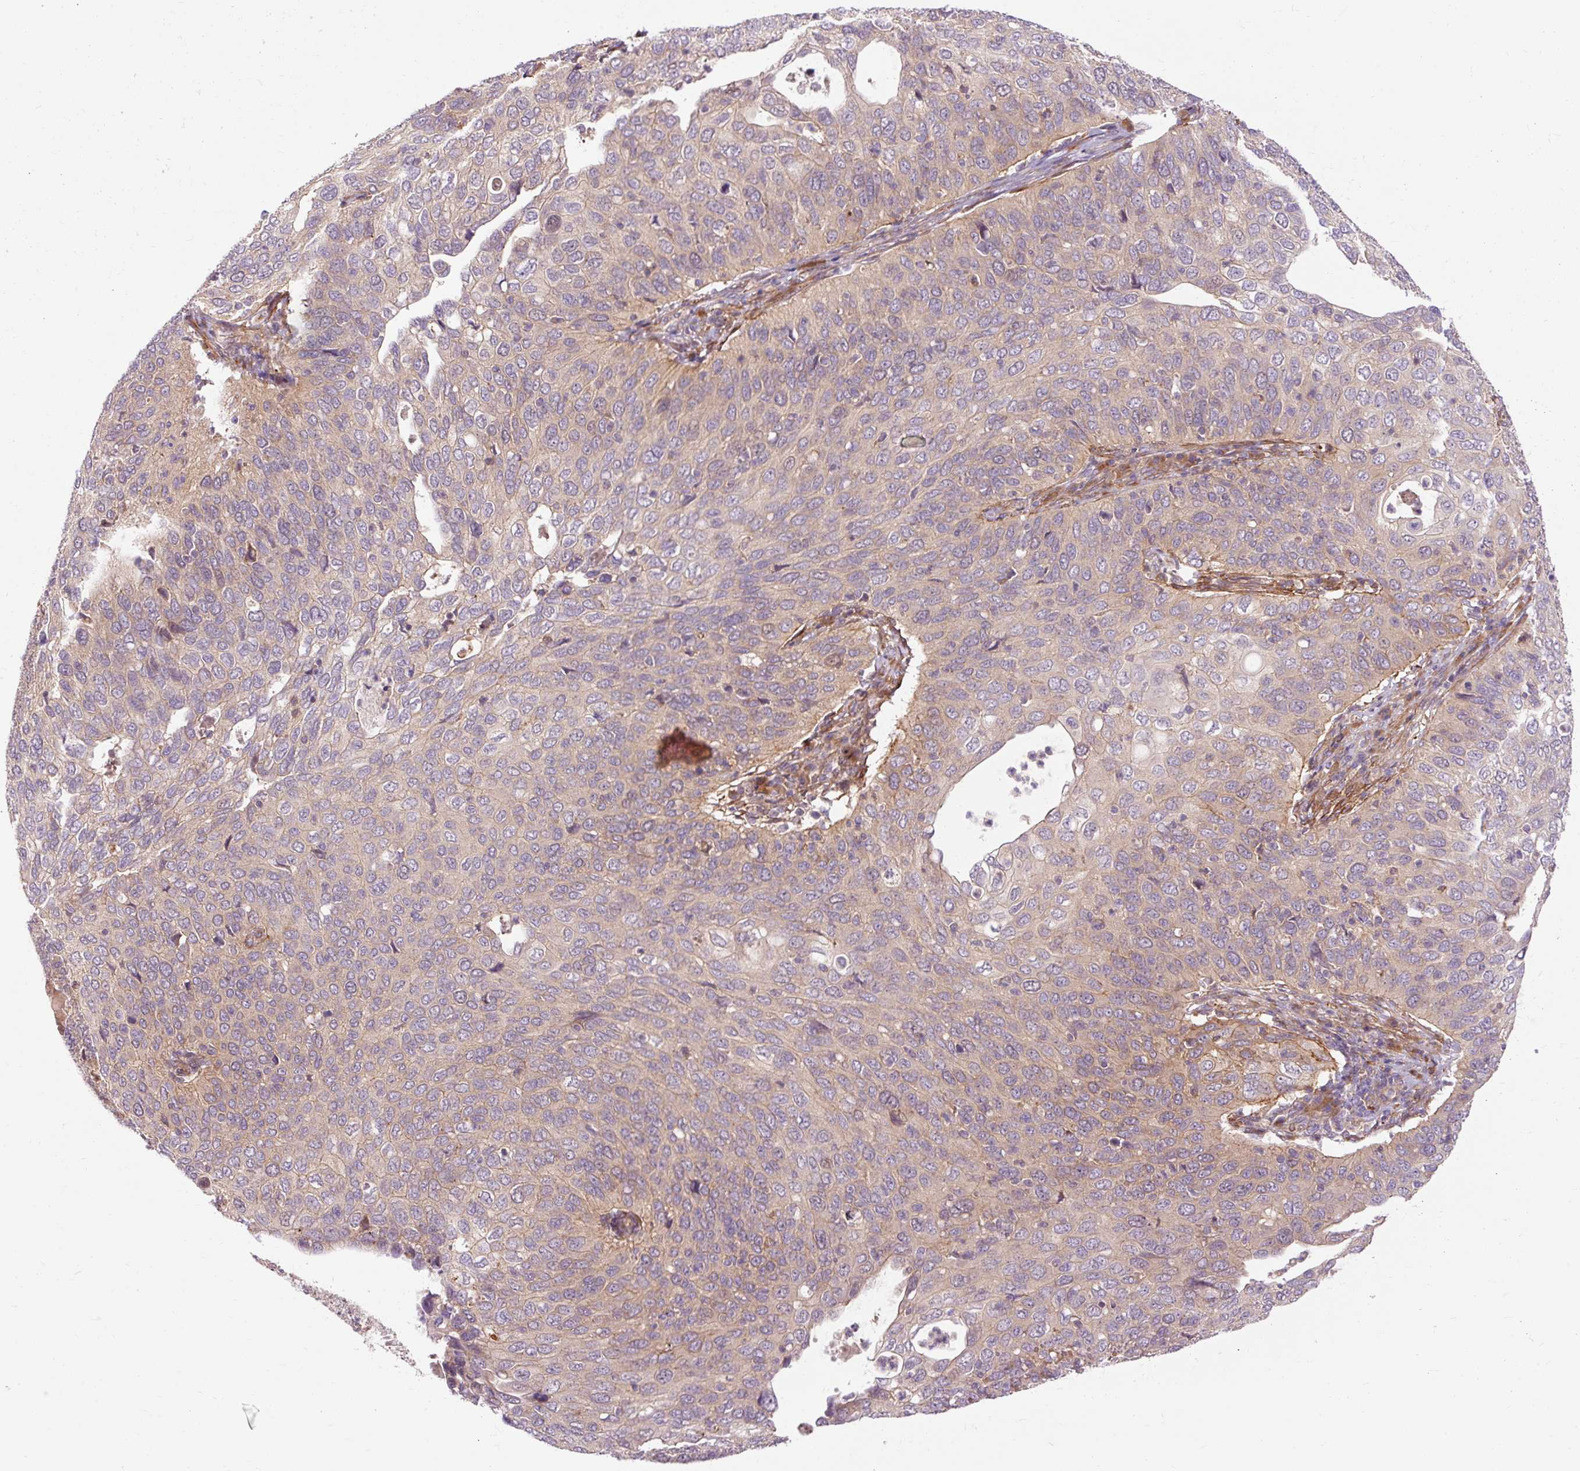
{"staining": {"intensity": "weak", "quantity": "<25%", "location": "cytoplasmic/membranous"}, "tissue": "cervical cancer", "cell_type": "Tumor cells", "image_type": "cancer", "snomed": [{"axis": "morphology", "description": "Squamous cell carcinoma, NOS"}, {"axis": "topography", "description": "Cervix"}], "caption": "Squamous cell carcinoma (cervical) stained for a protein using IHC exhibits no expression tumor cells.", "gene": "RIPOR3", "patient": {"sex": "female", "age": 36}}